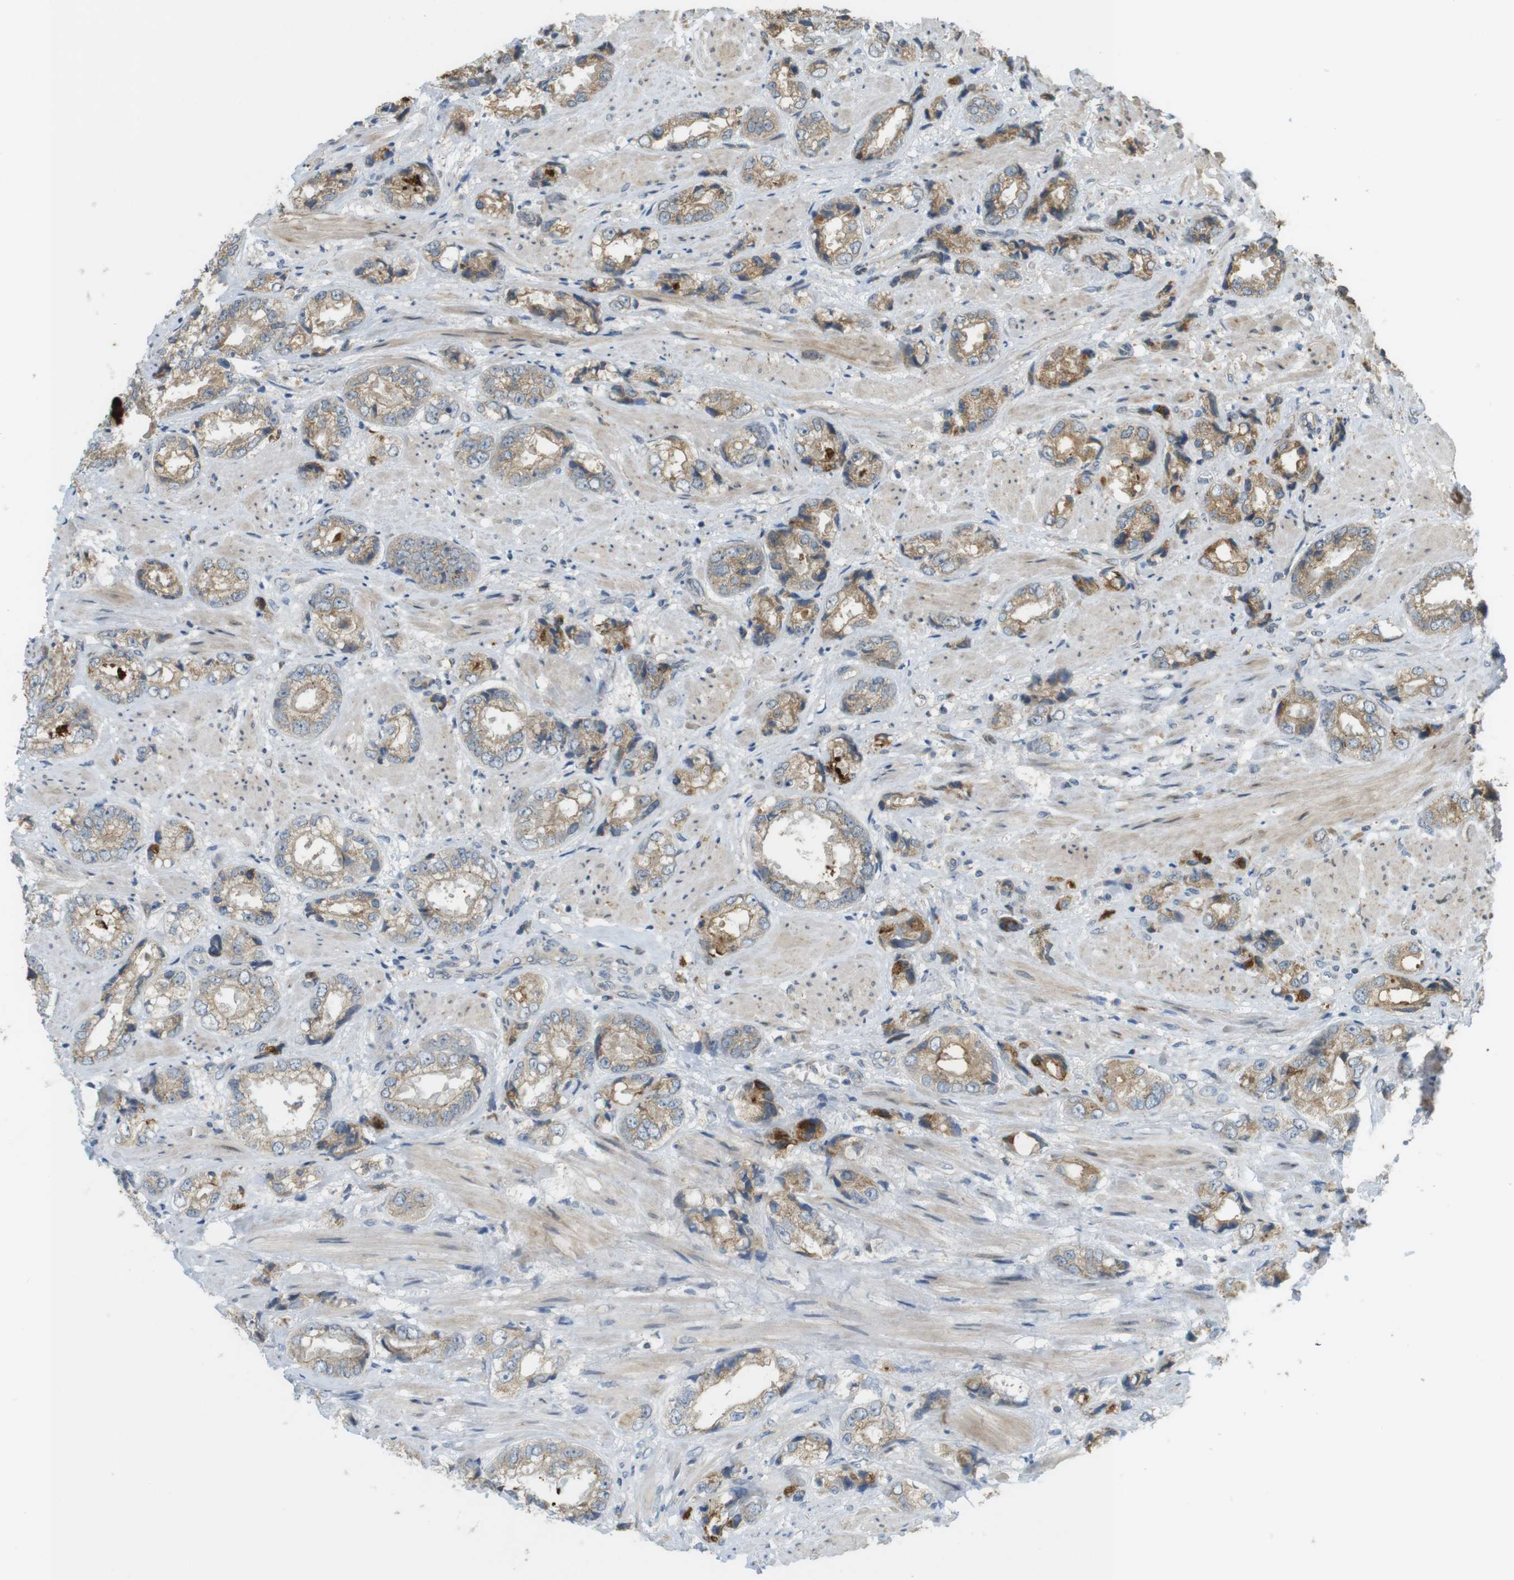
{"staining": {"intensity": "moderate", "quantity": "25%-75%", "location": "cytoplasmic/membranous"}, "tissue": "prostate cancer", "cell_type": "Tumor cells", "image_type": "cancer", "snomed": [{"axis": "morphology", "description": "Adenocarcinoma, High grade"}, {"axis": "topography", "description": "Prostate"}], "caption": "Tumor cells demonstrate medium levels of moderate cytoplasmic/membranous staining in approximately 25%-75% of cells in human adenocarcinoma (high-grade) (prostate).", "gene": "CLRN3", "patient": {"sex": "male", "age": 61}}